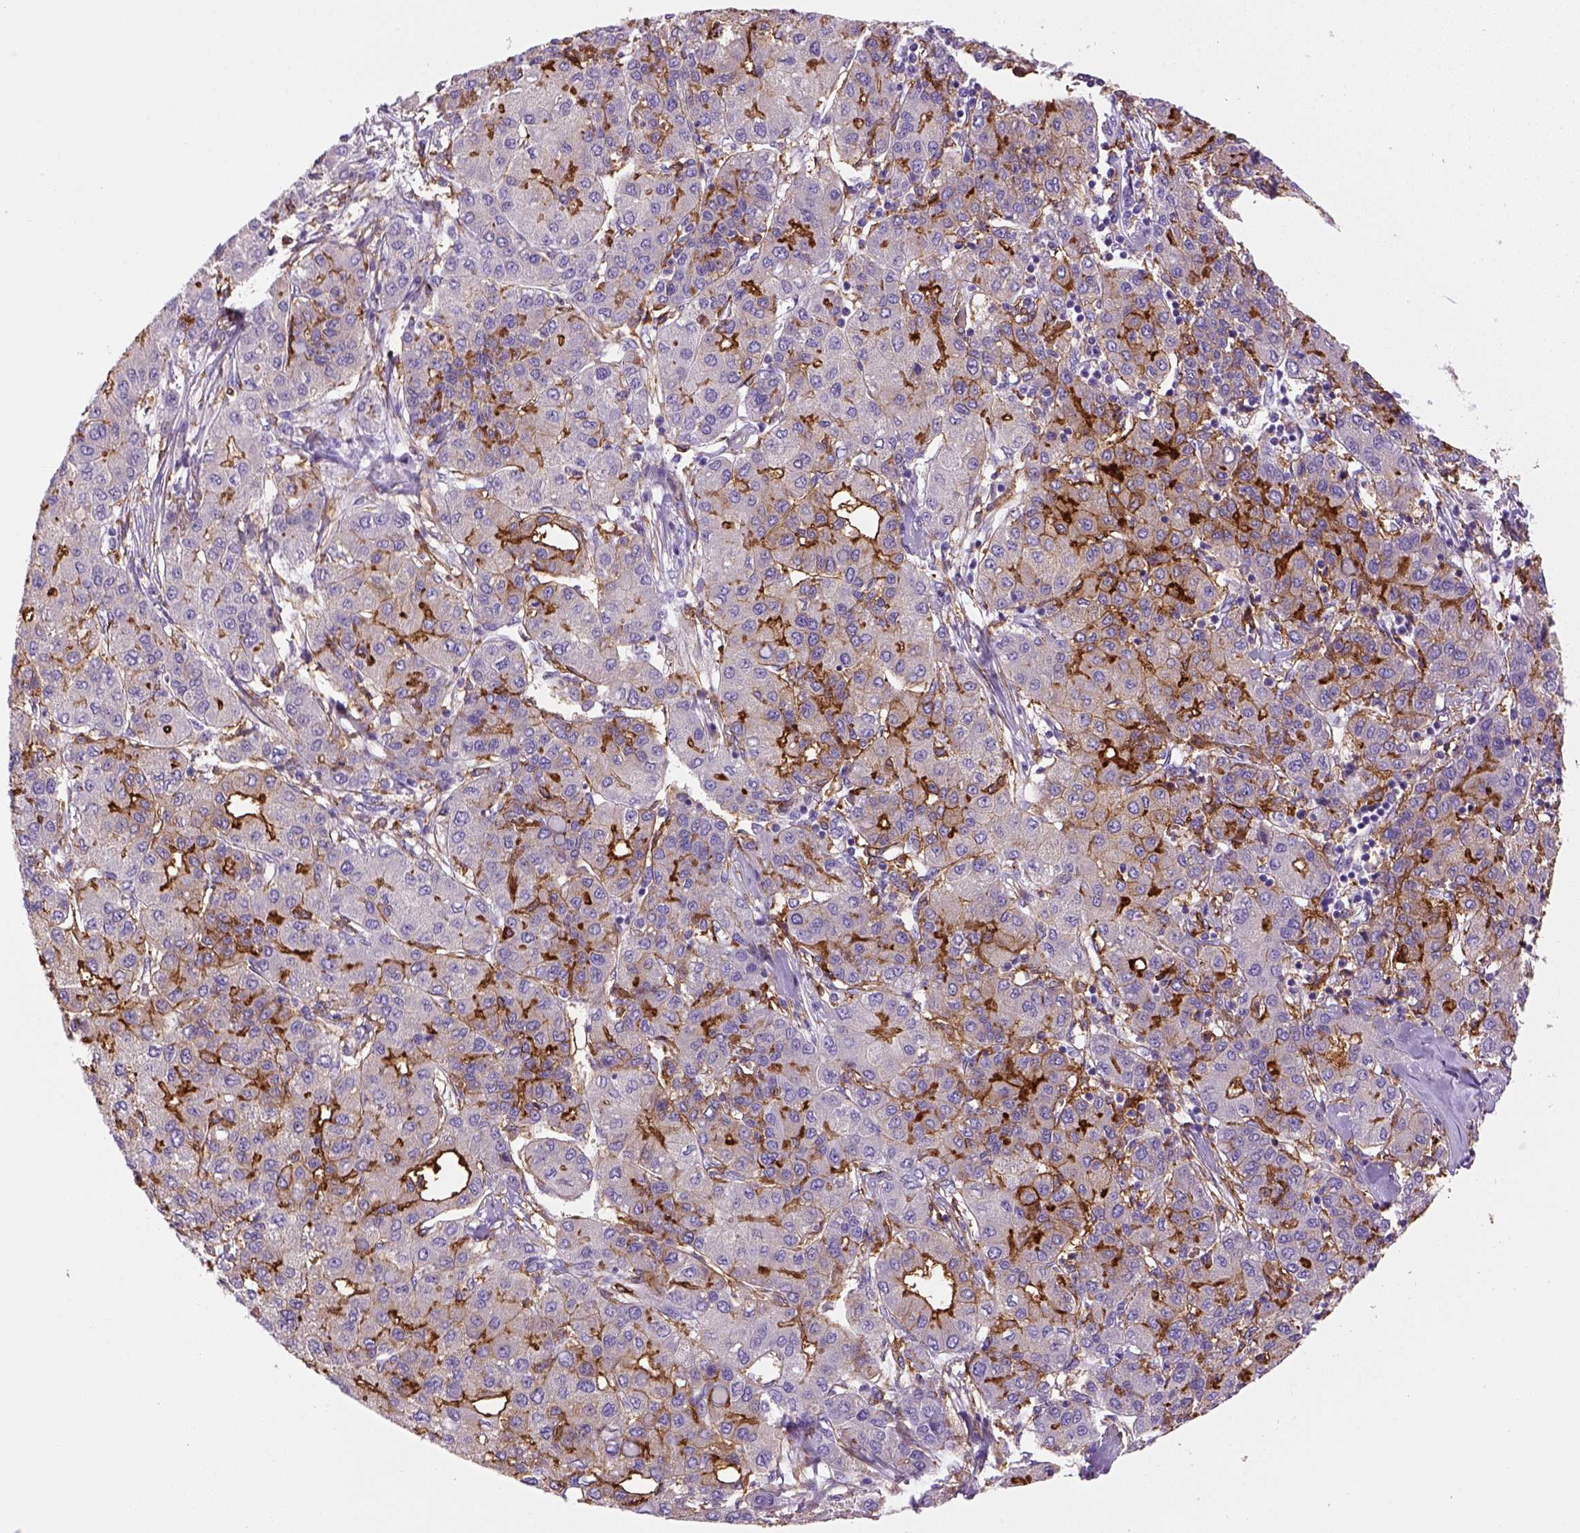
{"staining": {"intensity": "negative", "quantity": "none", "location": "none"}, "tissue": "liver cancer", "cell_type": "Tumor cells", "image_type": "cancer", "snomed": [{"axis": "morphology", "description": "Carcinoma, Hepatocellular, NOS"}, {"axis": "topography", "description": "Liver"}], "caption": "Liver cancer (hepatocellular carcinoma) was stained to show a protein in brown. There is no significant expression in tumor cells.", "gene": "CD14", "patient": {"sex": "male", "age": 65}}